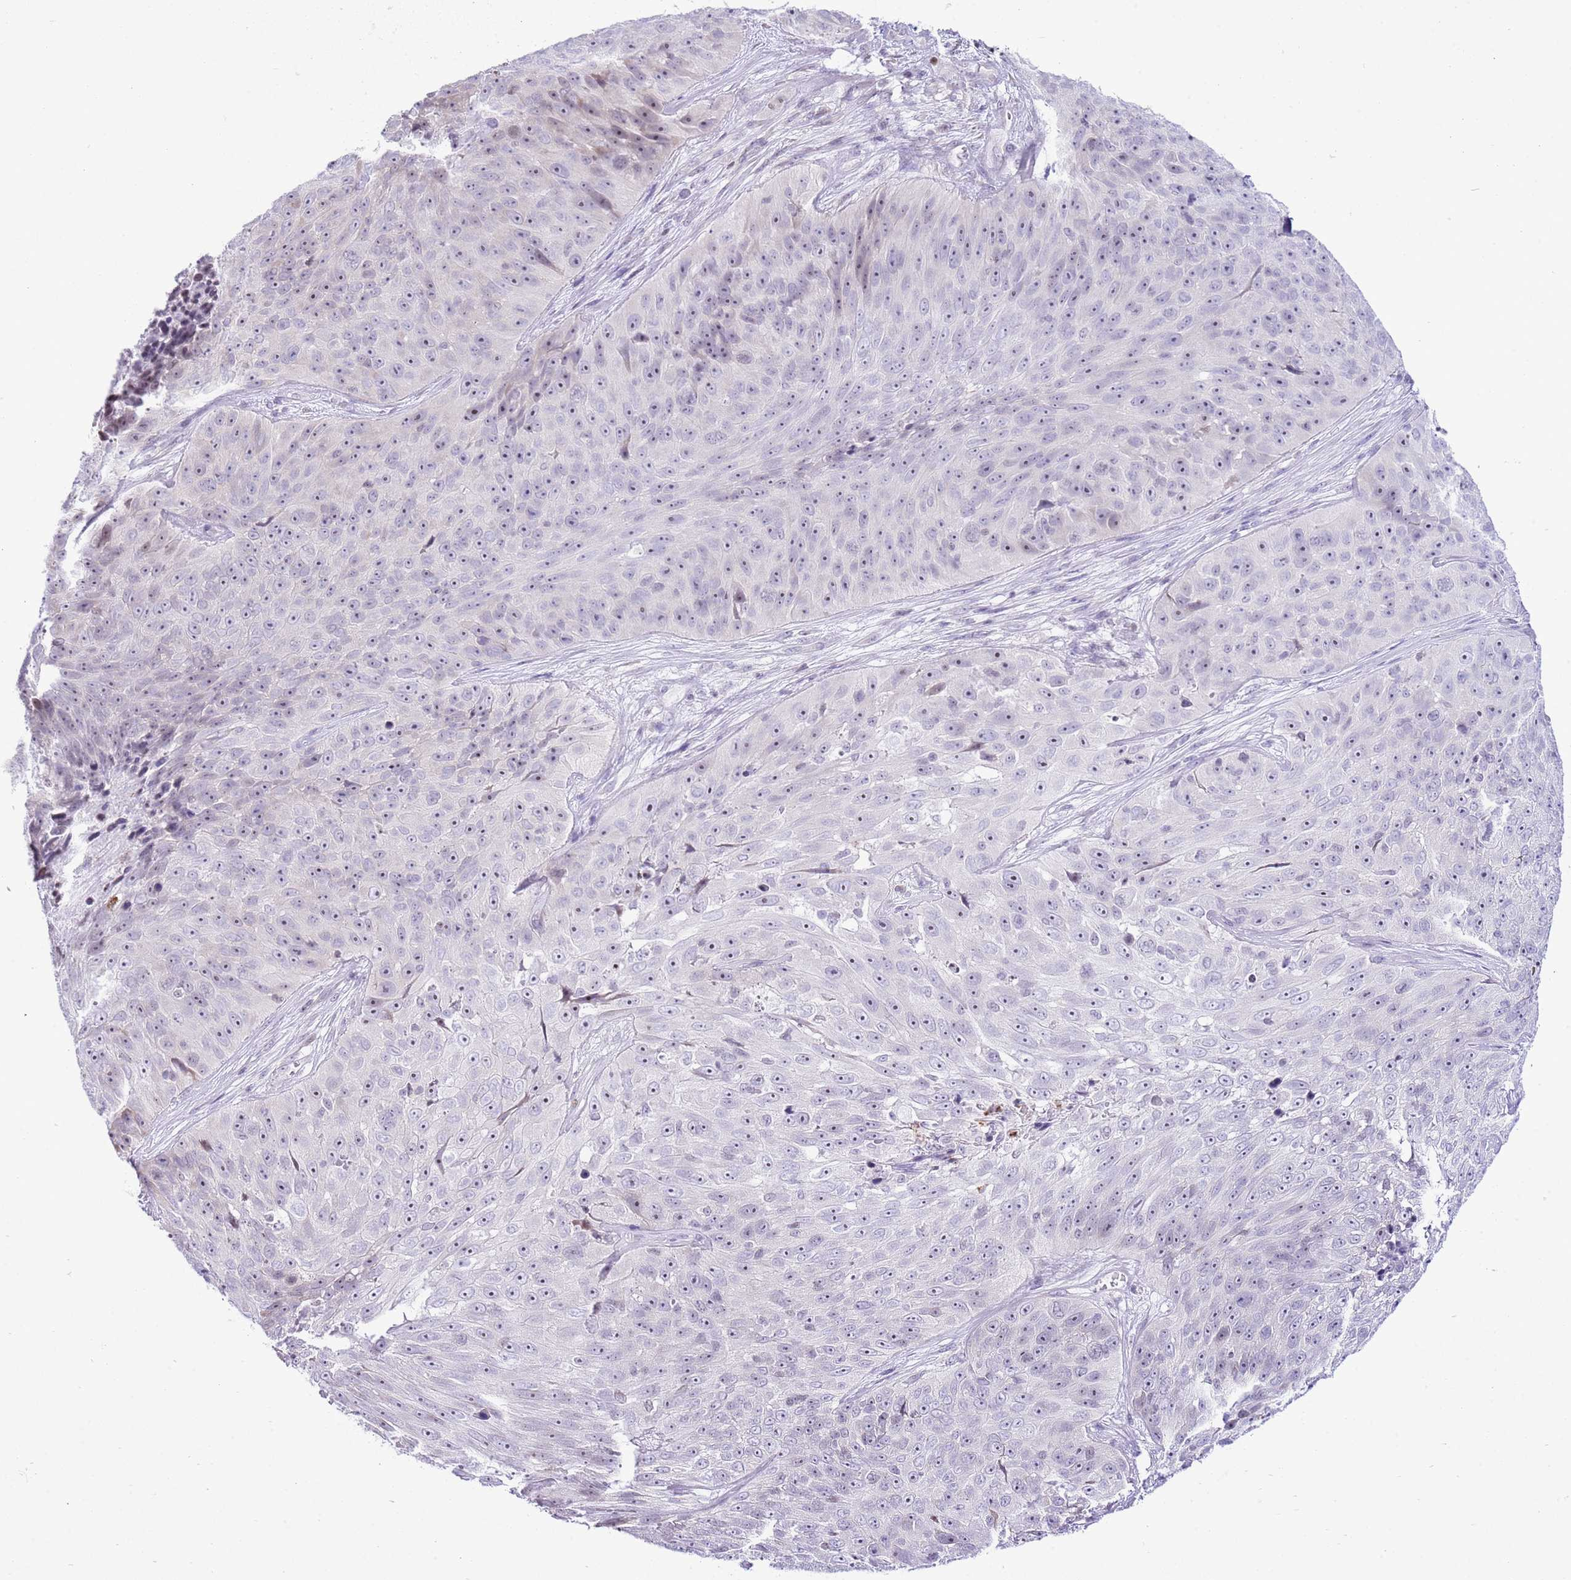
{"staining": {"intensity": "negative", "quantity": "none", "location": "none"}, "tissue": "skin cancer", "cell_type": "Tumor cells", "image_type": "cancer", "snomed": [{"axis": "morphology", "description": "Squamous cell carcinoma, NOS"}, {"axis": "topography", "description": "Skin"}], "caption": "An immunohistochemistry micrograph of skin cancer (squamous cell carcinoma) is shown. There is no staining in tumor cells of skin cancer (squamous cell carcinoma).", "gene": "PRR15", "patient": {"sex": "female", "age": 87}}